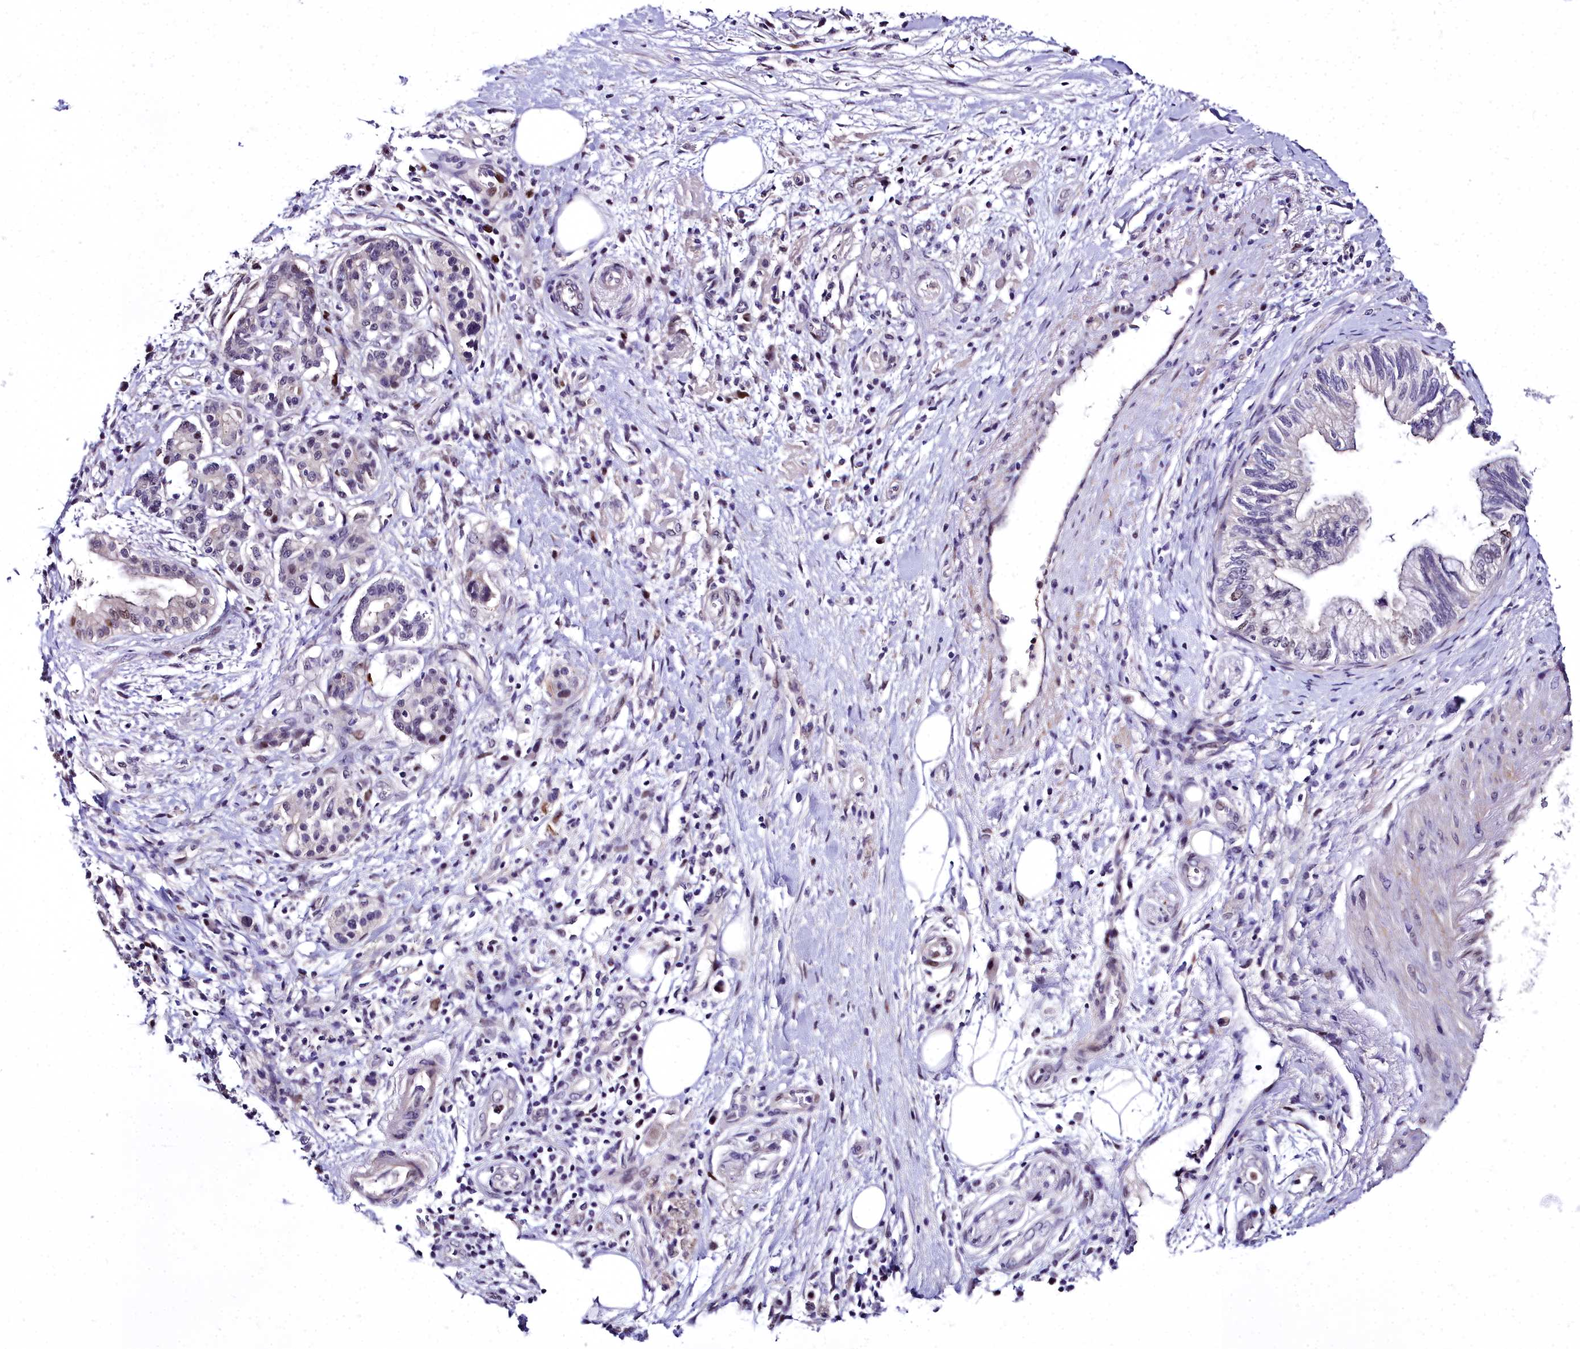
{"staining": {"intensity": "moderate", "quantity": "<25%", "location": "nuclear"}, "tissue": "pancreatic cancer", "cell_type": "Tumor cells", "image_type": "cancer", "snomed": [{"axis": "morphology", "description": "Adenocarcinoma, NOS"}, {"axis": "topography", "description": "Pancreas"}], "caption": "Protein analysis of adenocarcinoma (pancreatic) tissue exhibits moderate nuclear expression in approximately <25% of tumor cells.", "gene": "TRIML2", "patient": {"sex": "female", "age": 73}}